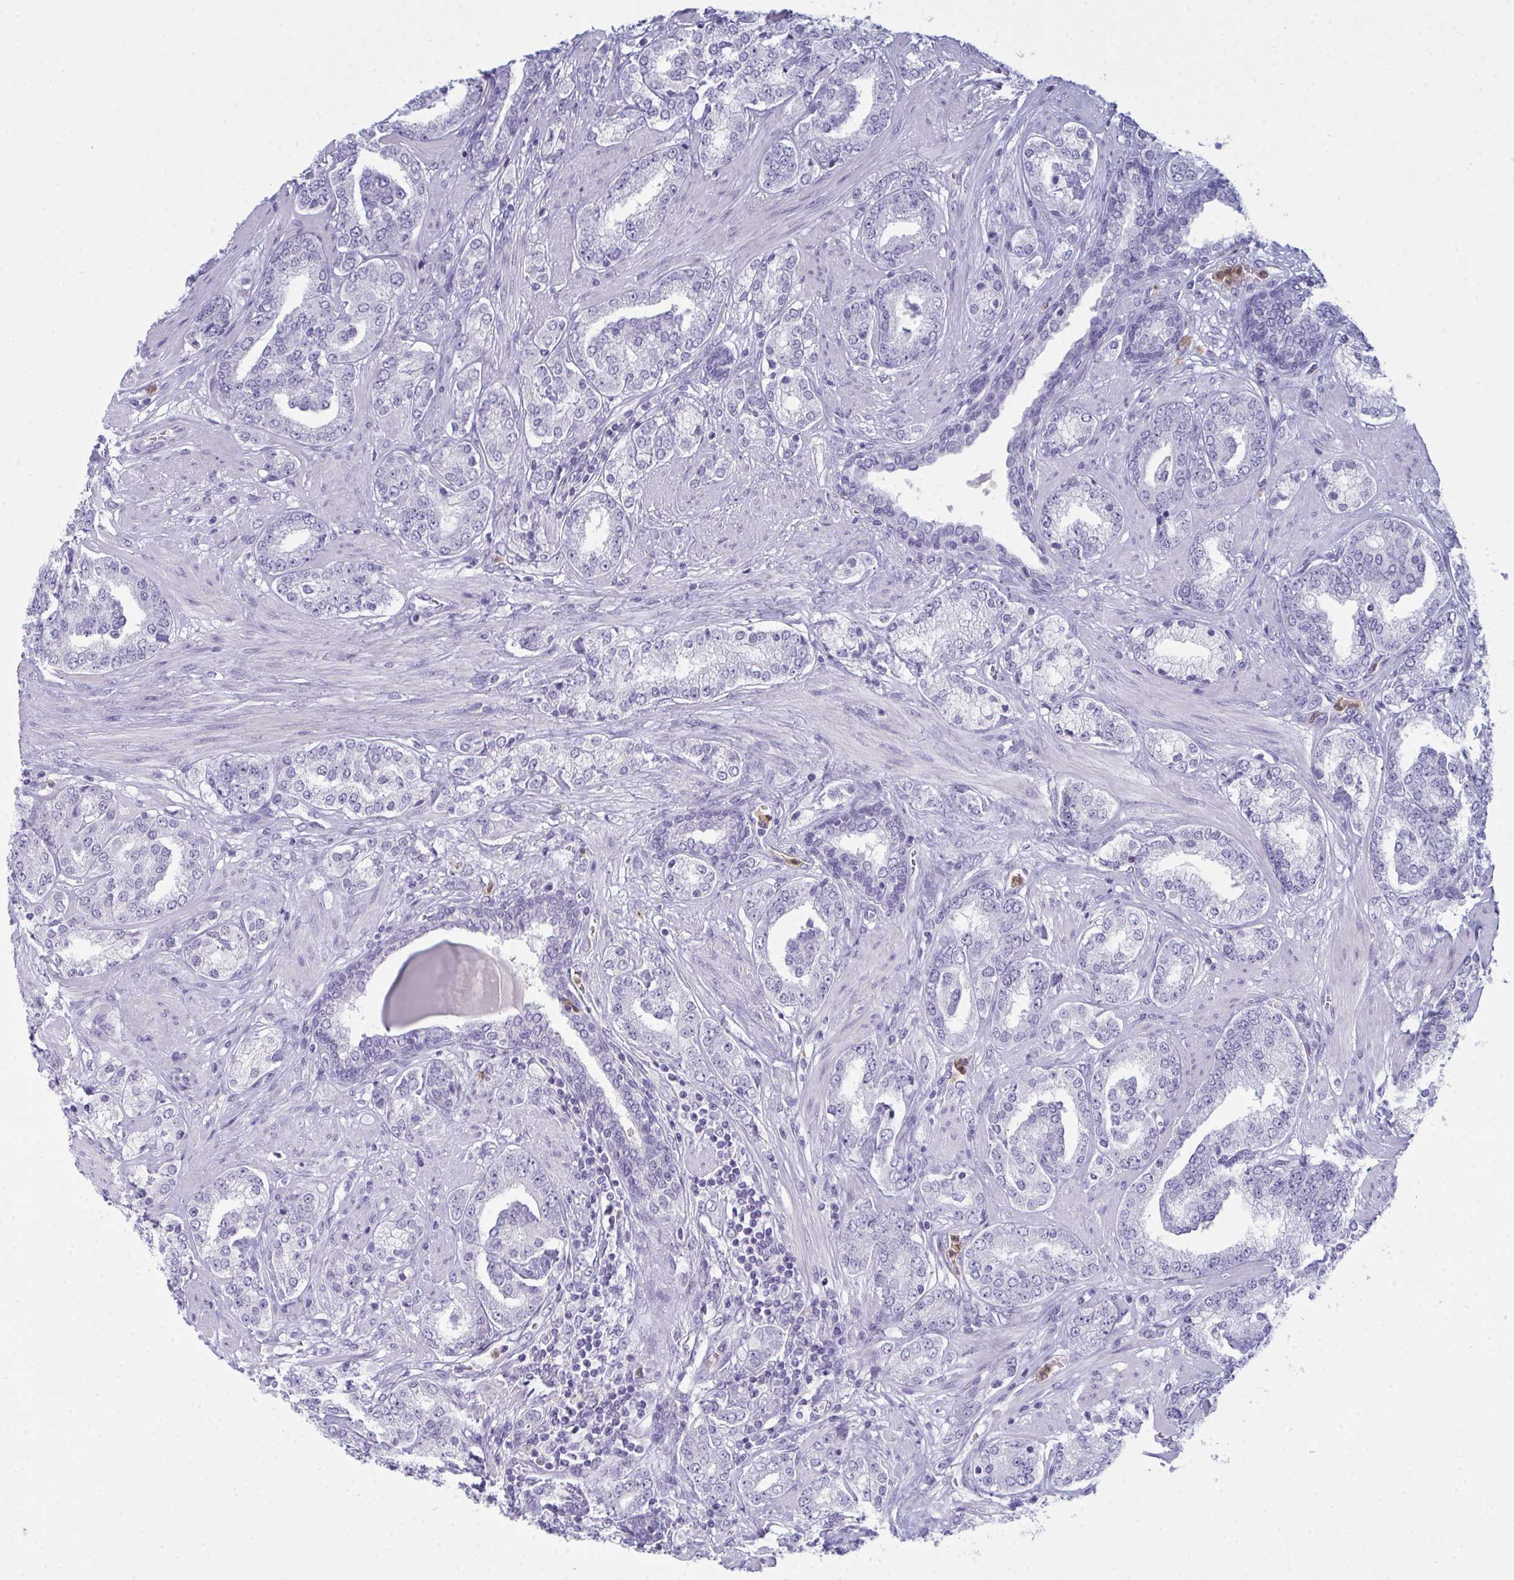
{"staining": {"intensity": "negative", "quantity": "none", "location": "none"}, "tissue": "prostate cancer", "cell_type": "Tumor cells", "image_type": "cancer", "snomed": [{"axis": "morphology", "description": "Adenocarcinoma, High grade"}, {"axis": "topography", "description": "Prostate"}], "caption": "Tumor cells show no significant positivity in prostate cancer (adenocarcinoma (high-grade)).", "gene": "SERPINB10", "patient": {"sex": "male", "age": 62}}